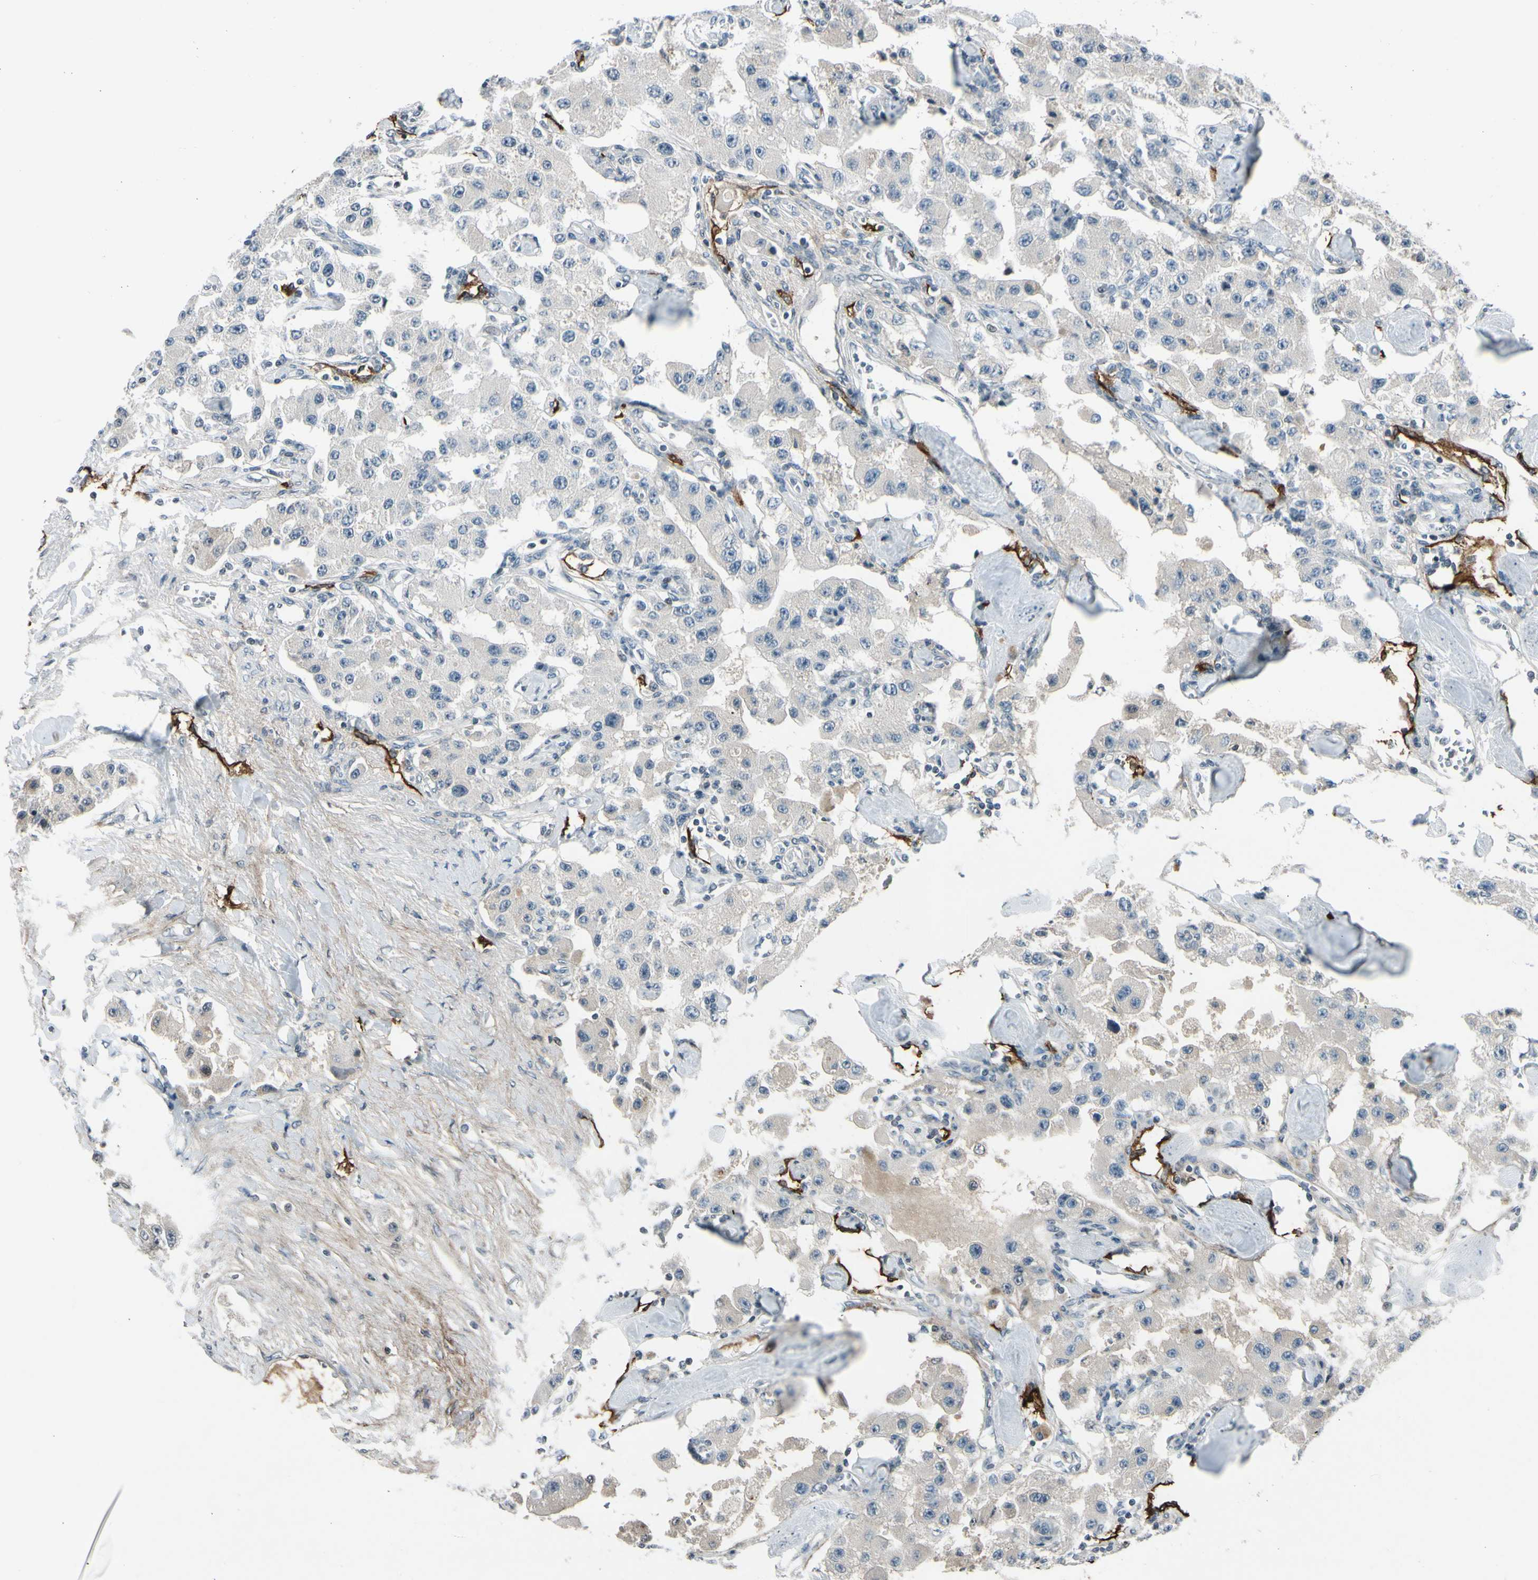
{"staining": {"intensity": "negative", "quantity": "none", "location": "none"}, "tissue": "carcinoid", "cell_type": "Tumor cells", "image_type": "cancer", "snomed": [{"axis": "morphology", "description": "Carcinoid, malignant, NOS"}, {"axis": "topography", "description": "Pancreas"}], "caption": "Human carcinoid stained for a protein using immunohistochemistry (IHC) exhibits no expression in tumor cells.", "gene": "PDPN", "patient": {"sex": "male", "age": 41}}